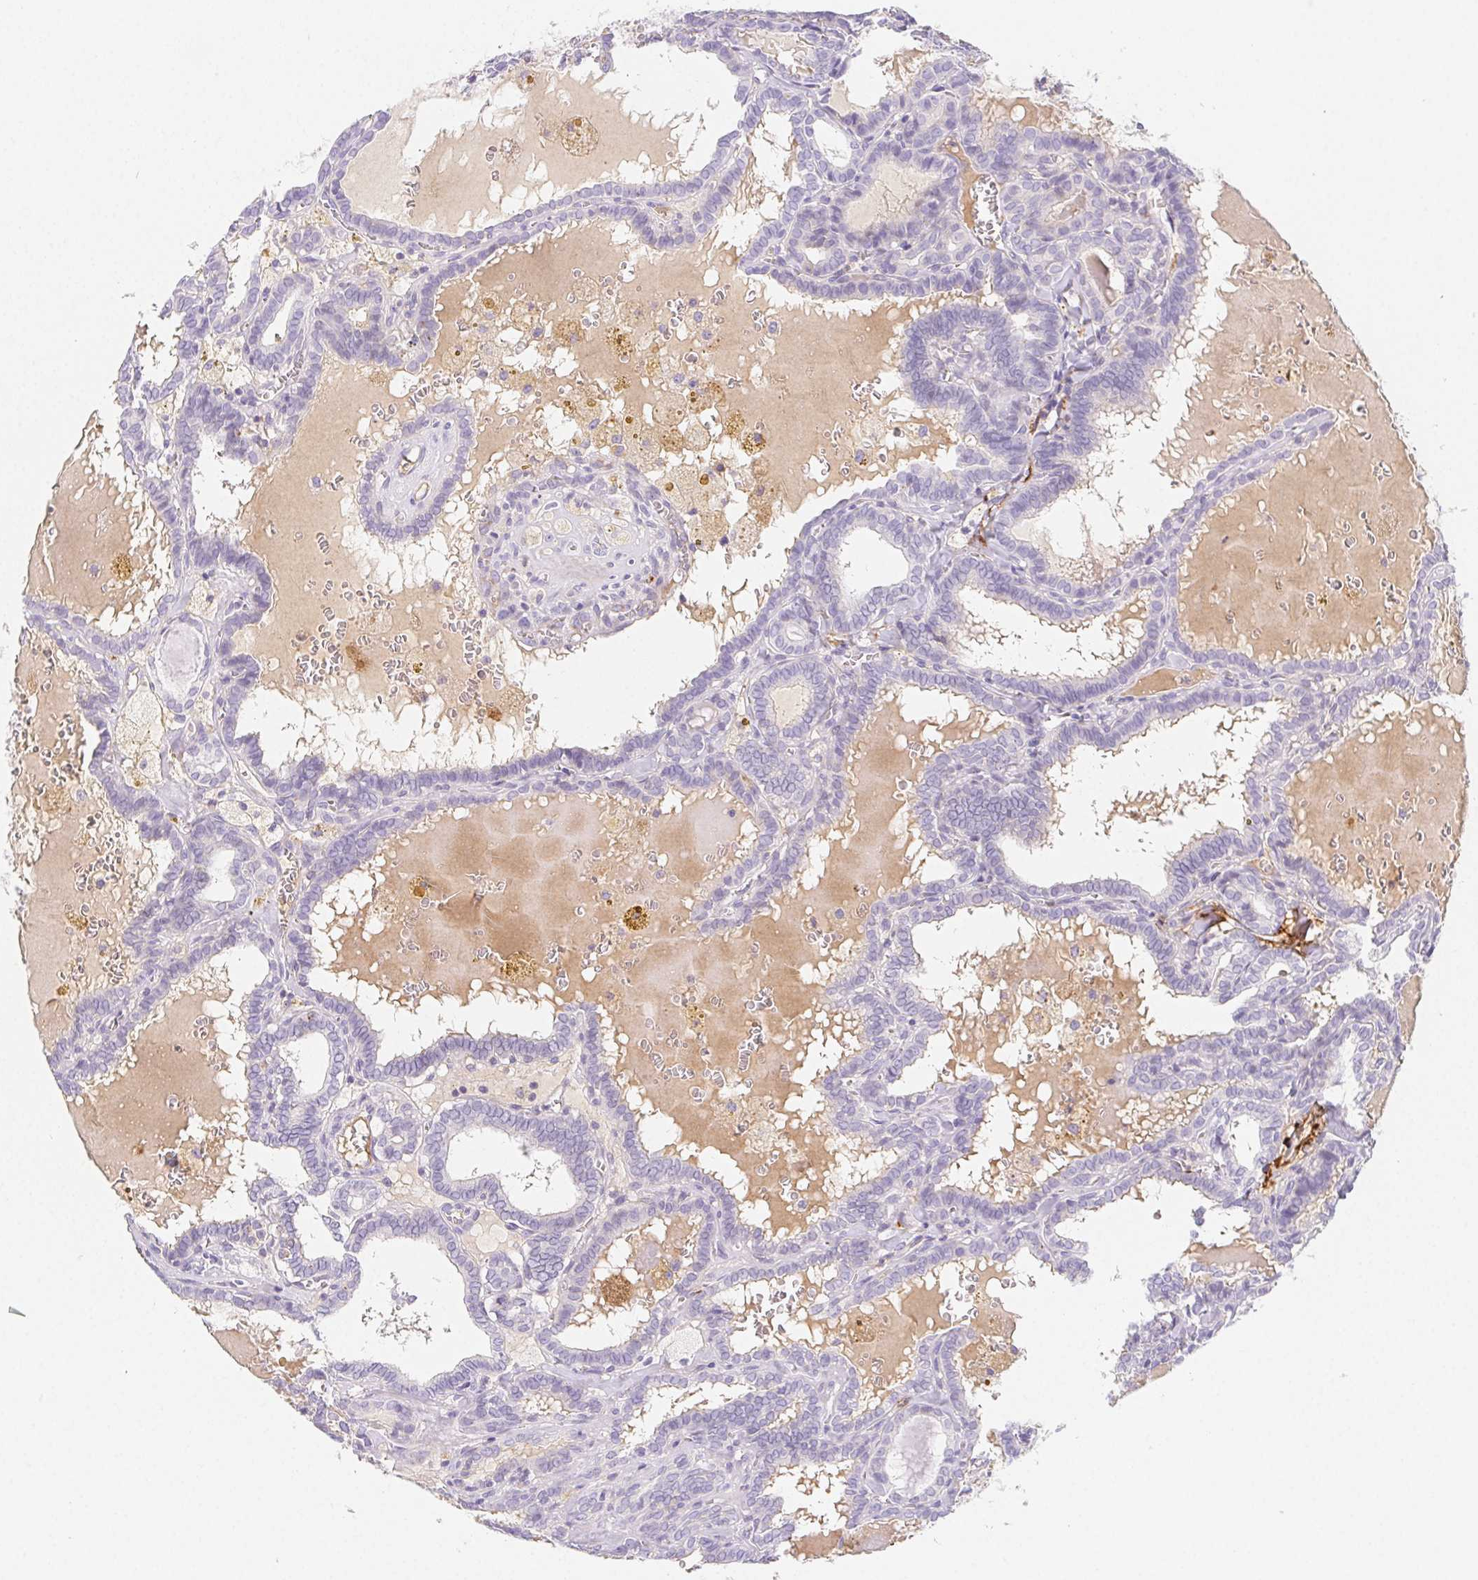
{"staining": {"intensity": "negative", "quantity": "none", "location": "none"}, "tissue": "thyroid cancer", "cell_type": "Tumor cells", "image_type": "cancer", "snomed": [{"axis": "morphology", "description": "Papillary adenocarcinoma, NOS"}, {"axis": "topography", "description": "Thyroid gland"}], "caption": "High power microscopy micrograph of an immunohistochemistry (IHC) image of papillary adenocarcinoma (thyroid), revealing no significant expression in tumor cells.", "gene": "ITIH2", "patient": {"sex": "female", "age": 39}}